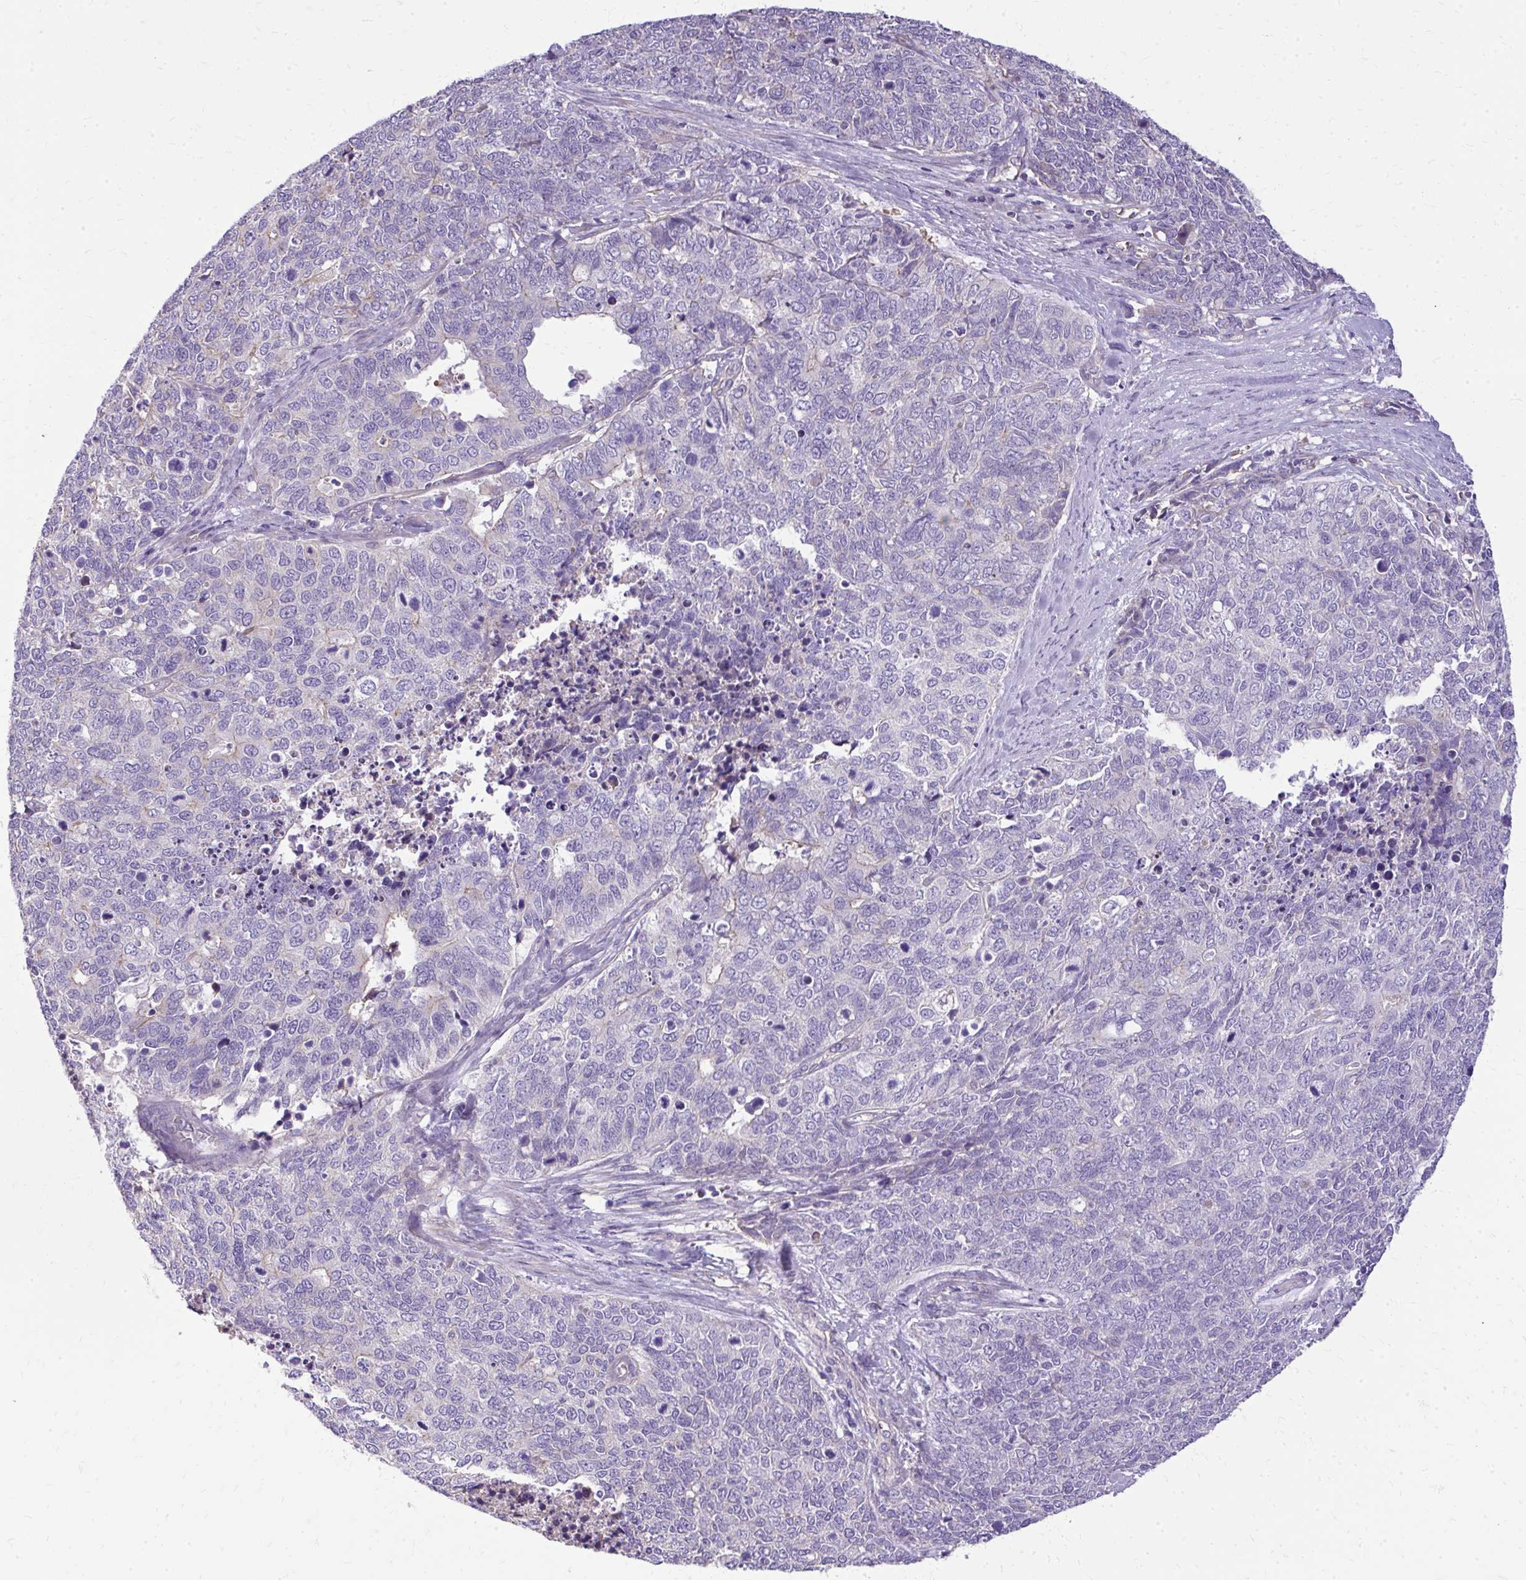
{"staining": {"intensity": "negative", "quantity": "none", "location": "none"}, "tissue": "cervical cancer", "cell_type": "Tumor cells", "image_type": "cancer", "snomed": [{"axis": "morphology", "description": "Adenocarcinoma, NOS"}, {"axis": "topography", "description": "Cervix"}], "caption": "Immunohistochemistry (IHC) of human adenocarcinoma (cervical) demonstrates no positivity in tumor cells.", "gene": "RUNDC3B", "patient": {"sex": "female", "age": 63}}